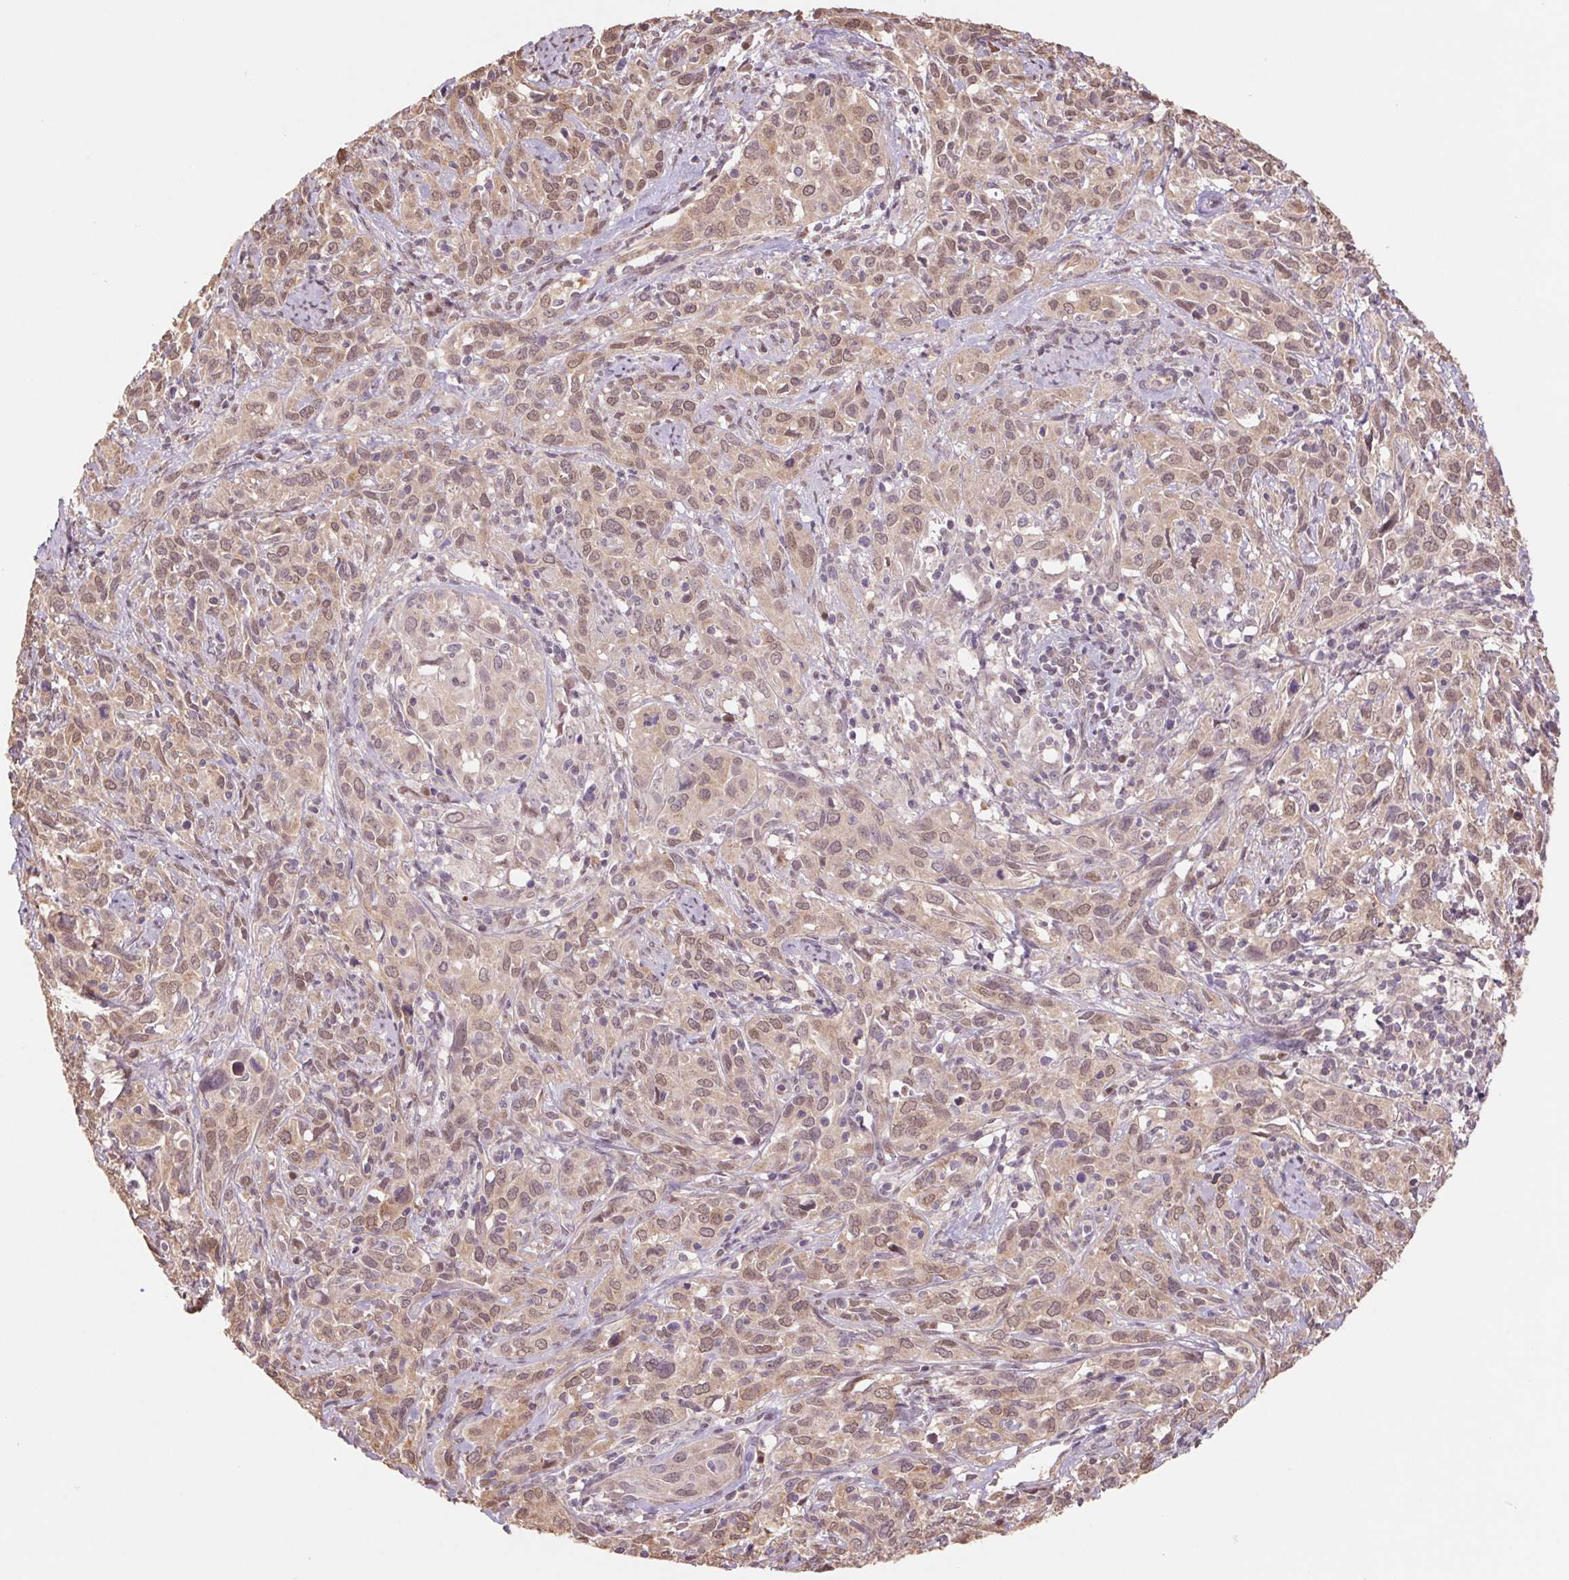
{"staining": {"intensity": "weak", "quantity": ">75%", "location": "cytoplasmic/membranous,nuclear"}, "tissue": "cervical cancer", "cell_type": "Tumor cells", "image_type": "cancer", "snomed": [{"axis": "morphology", "description": "Normal tissue, NOS"}, {"axis": "morphology", "description": "Squamous cell carcinoma, NOS"}, {"axis": "topography", "description": "Cervix"}], "caption": "DAB immunohistochemical staining of human squamous cell carcinoma (cervical) exhibits weak cytoplasmic/membranous and nuclear protein staining in approximately >75% of tumor cells. (DAB (3,3'-diaminobenzidine) IHC, brown staining for protein, blue staining for nuclei).", "gene": "CUTA", "patient": {"sex": "female", "age": 51}}